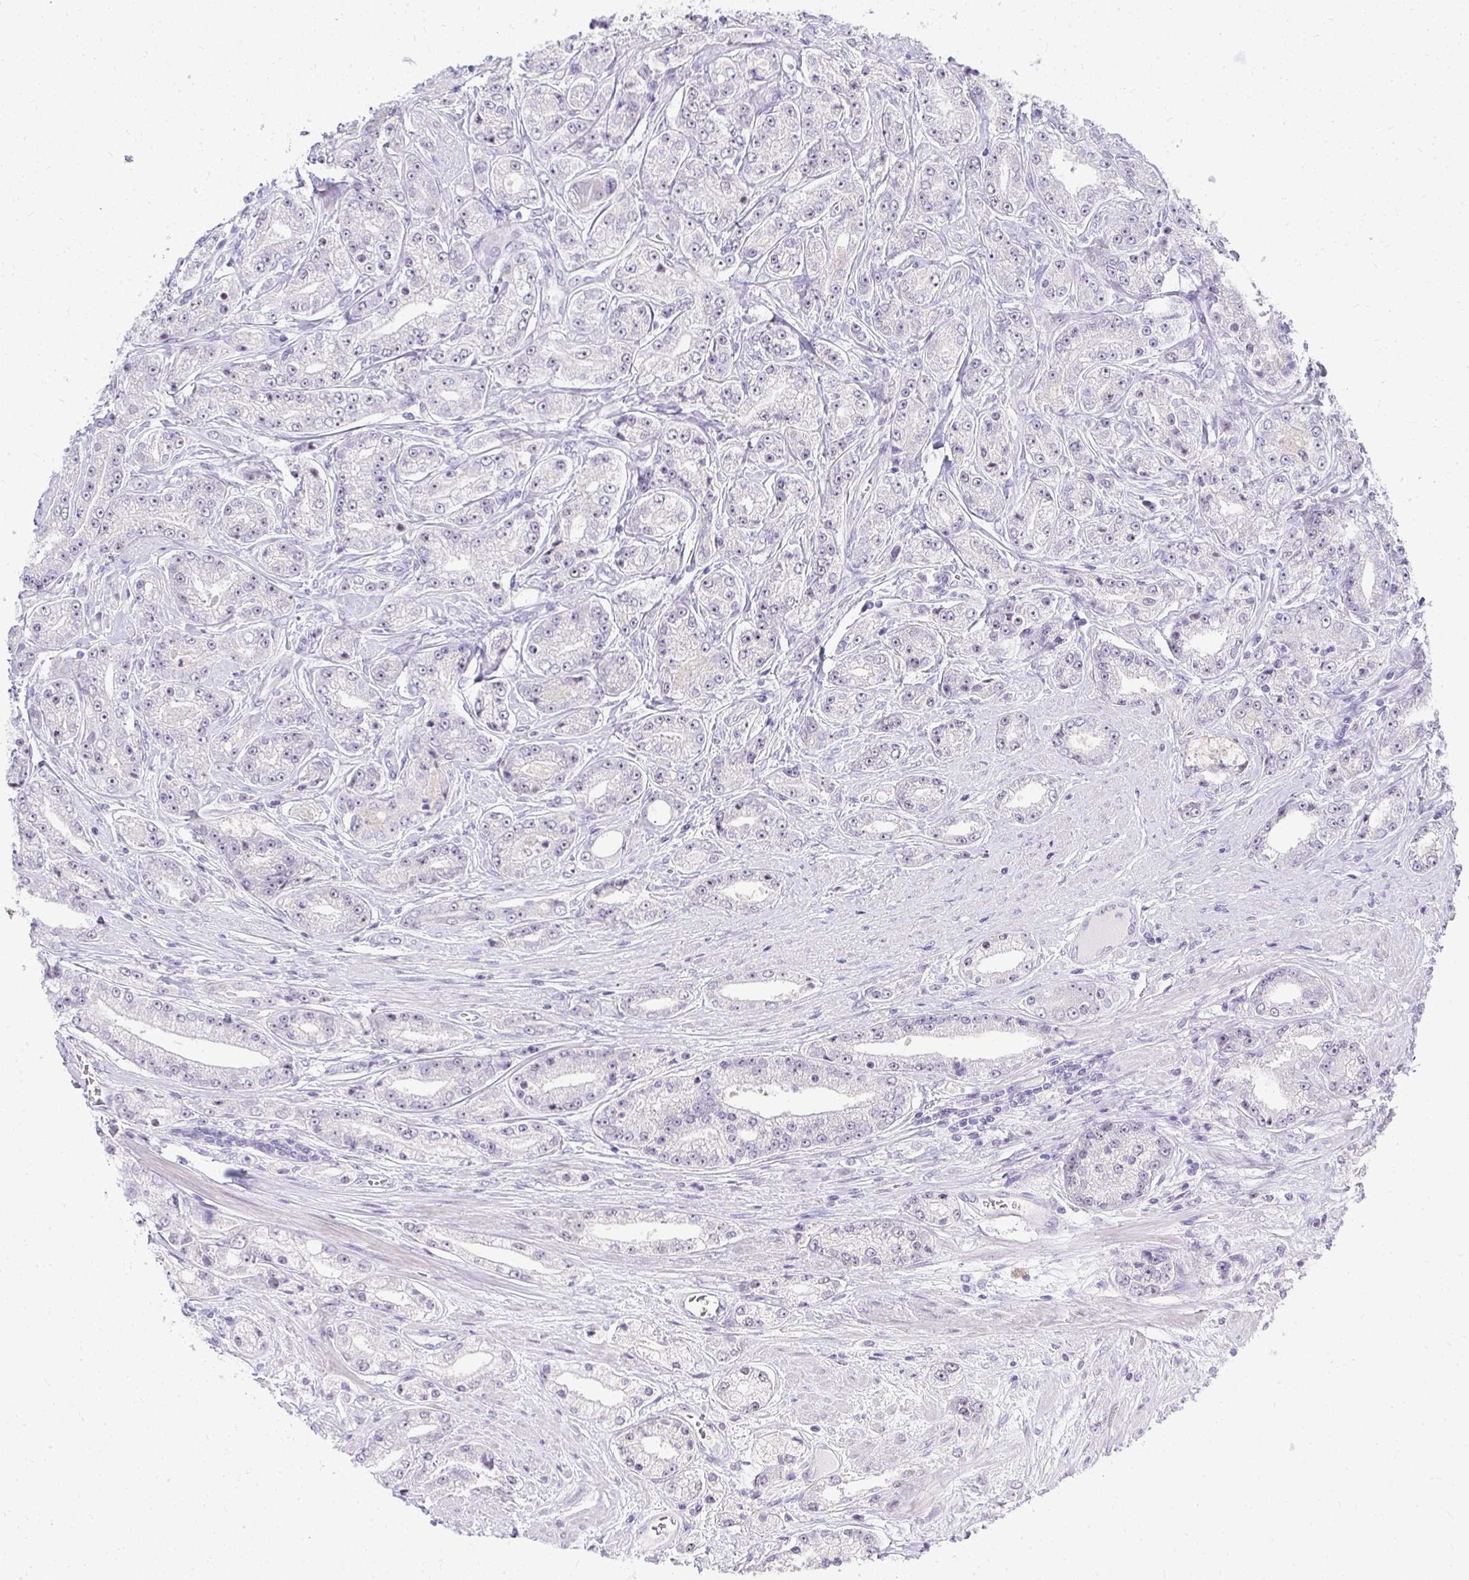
{"staining": {"intensity": "negative", "quantity": "none", "location": "none"}, "tissue": "prostate cancer", "cell_type": "Tumor cells", "image_type": "cancer", "snomed": [{"axis": "morphology", "description": "Adenocarcinoma, High grade"}, {"axis": "topography", "description": "Prostate"}], "caption": "This is a micrograph of immunohistochemistry (IHC) staining of prostate cancer (adenocarcinoma (high-grade)), which shows no positivity in tumor cells.", "gene": "EID3", "patient": {"sex": "male", "age": 66}}